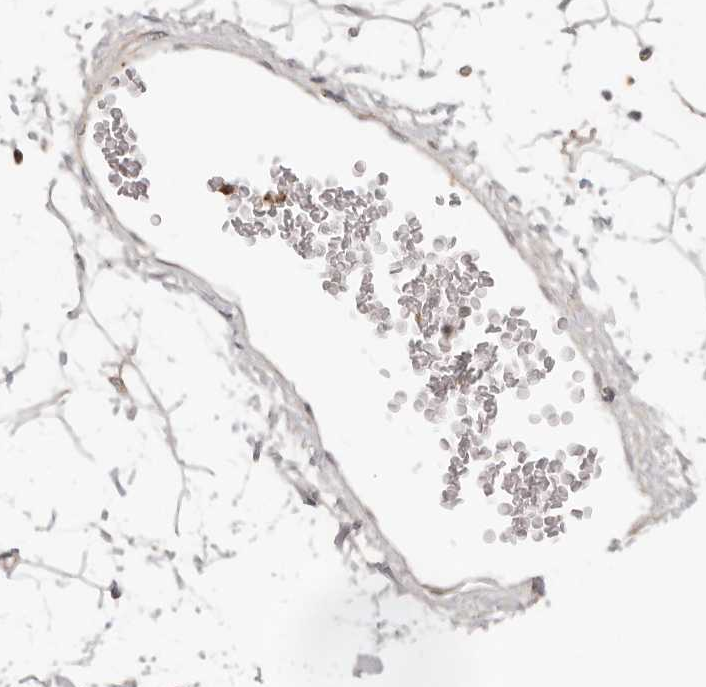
{"staining": {"intensity": "negative", "quantity": "none", "location": "none"}, "tissue": "adipose tissue", "cell_type": "Adipocytes", "image_type": "normal", "snomed": [{"axis": "morphology", "description": "Normal tissue, NOS"}, {"axis": "topography", "description": "Soft tissue"}], "caption": "The histopathology image shows no staining of adipocytes in unremarkable adipose tissue. Brightfield microscopy of immunohistochemistry (IHC) stained with DAB (3,3'-diaminobenzidine) (brown) and hematoxylin (blue), captured at high magnification.", "gene": "USP49", "patient": {"sex": "male", "age": 72}}